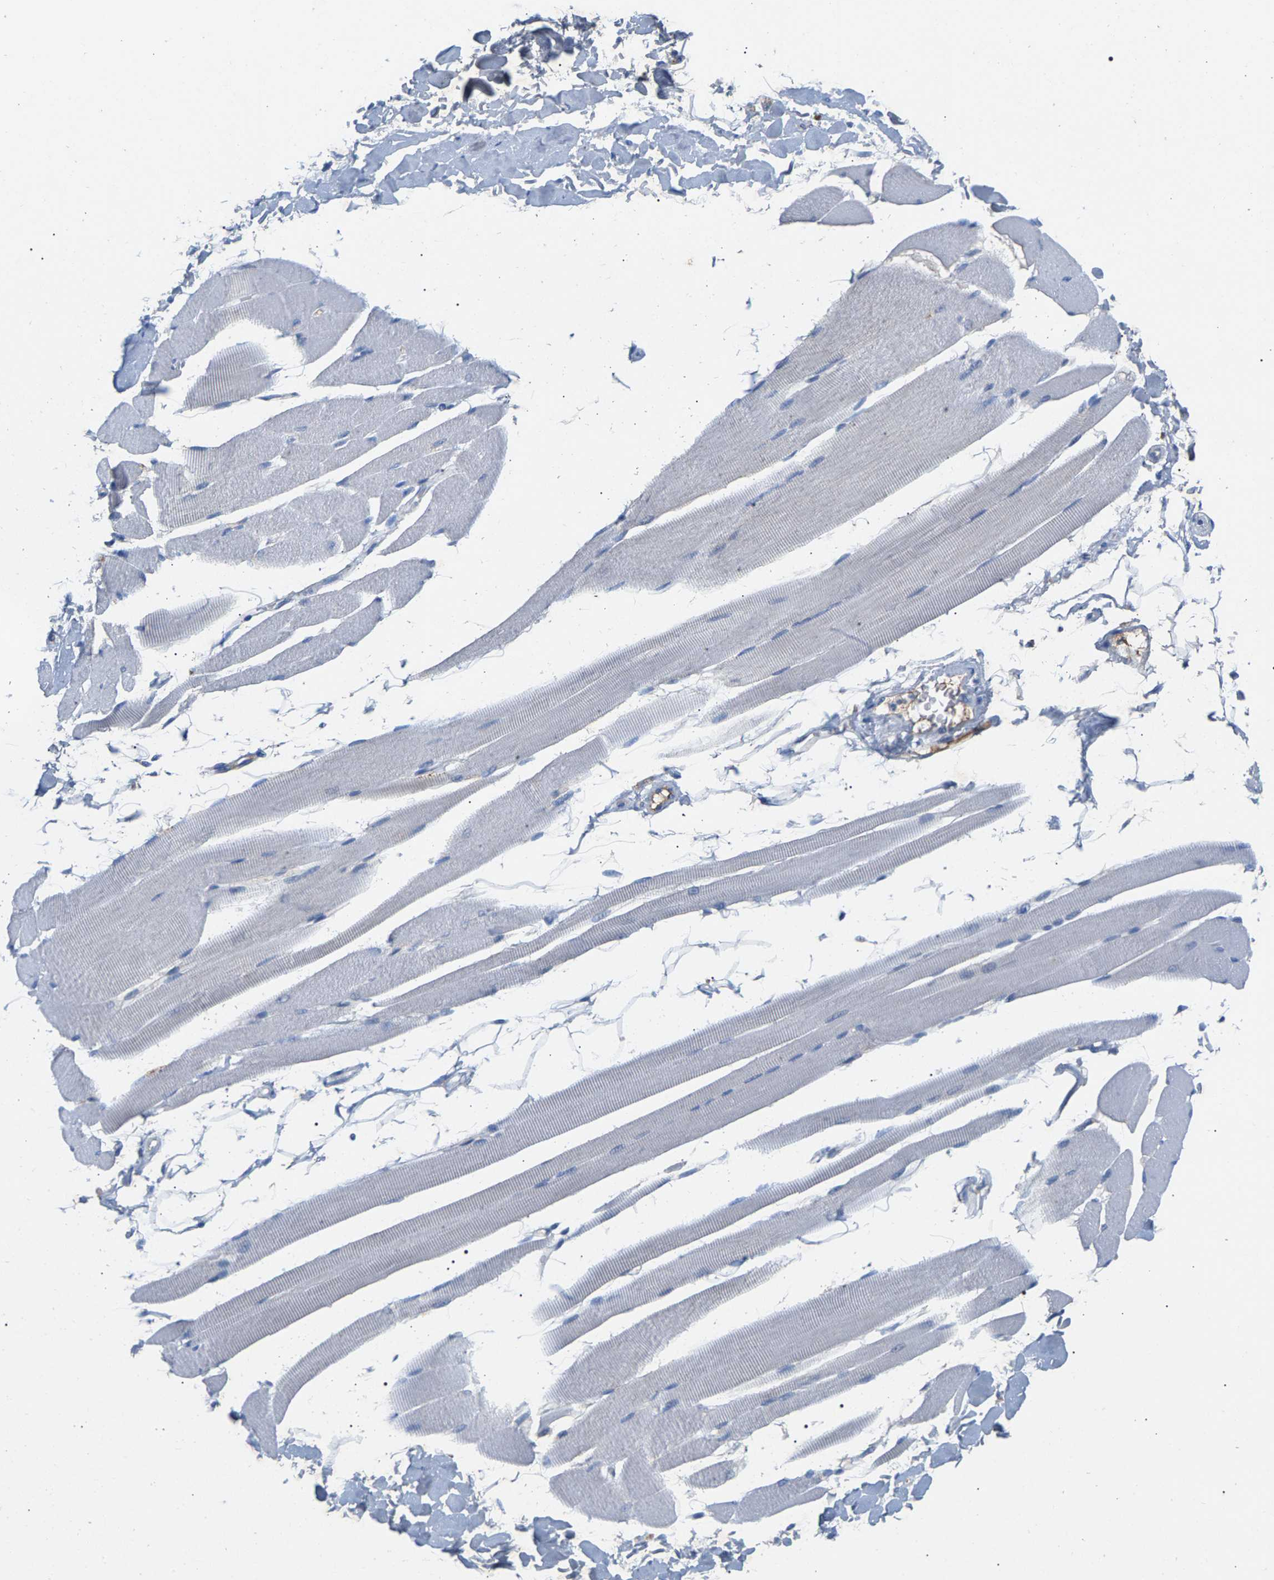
{"staining": {"intensity": "negative", "quantity": "none", "location": "none"}, "tissue": "skeletal muscle", "cell_type": "Myocytes", "image_type": "normal", "snomed": [{"axis": "morphology", "description": "Normal tissue, NOS"}, {"axis": "topography", "description": "Skeletal muscle"}, {"axis": "topography", "description": "Peripheral nerve tissue"}], "caption": "Skeletal muscle was stained to show a protein in brown. There is no significant staining in myocytes. Nuclei are stained in blue.", "gene": "APOH", "patient": {"sex": "female", "age": 84}}